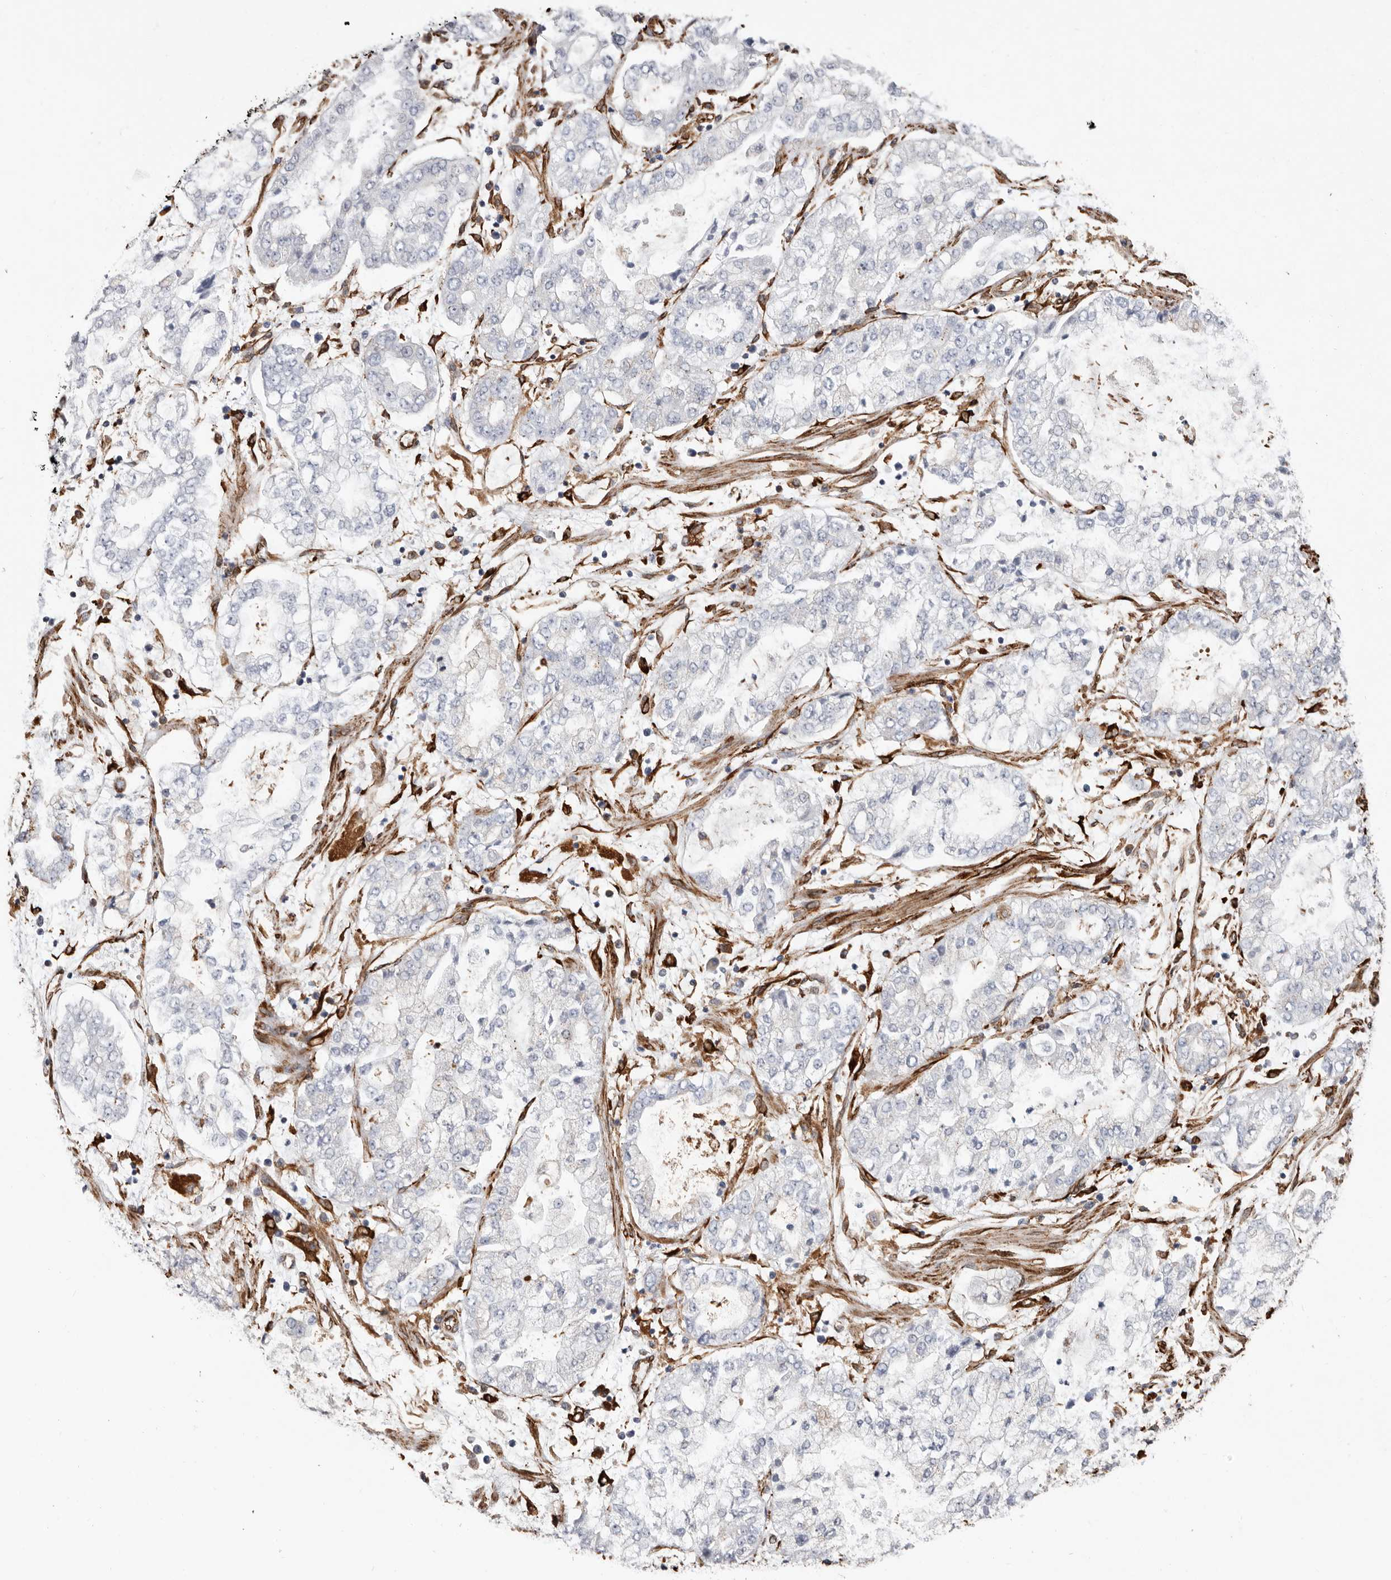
{"staining": {"intensity": "negative", "quantity": "none", "location": "none"}, "tissue": "stomach cancer", "cell_type": "Tumor cells", "image_type": "cancer", "snomed": [{"axis": "morphology", "description": "Adenocarcinoma, NOS"}, {"axis": "topography", "description": "Stomach"}], "caption": "Tumor cells show no significant staining in stomach cancer. (Stains: DAB immunohistochemistry with hematoxylin counter stain, Microscopy: brightfield microscopy at high magnification).", "gene": "SEMA3E", "patient": {"sex": "male", "age": 76}}